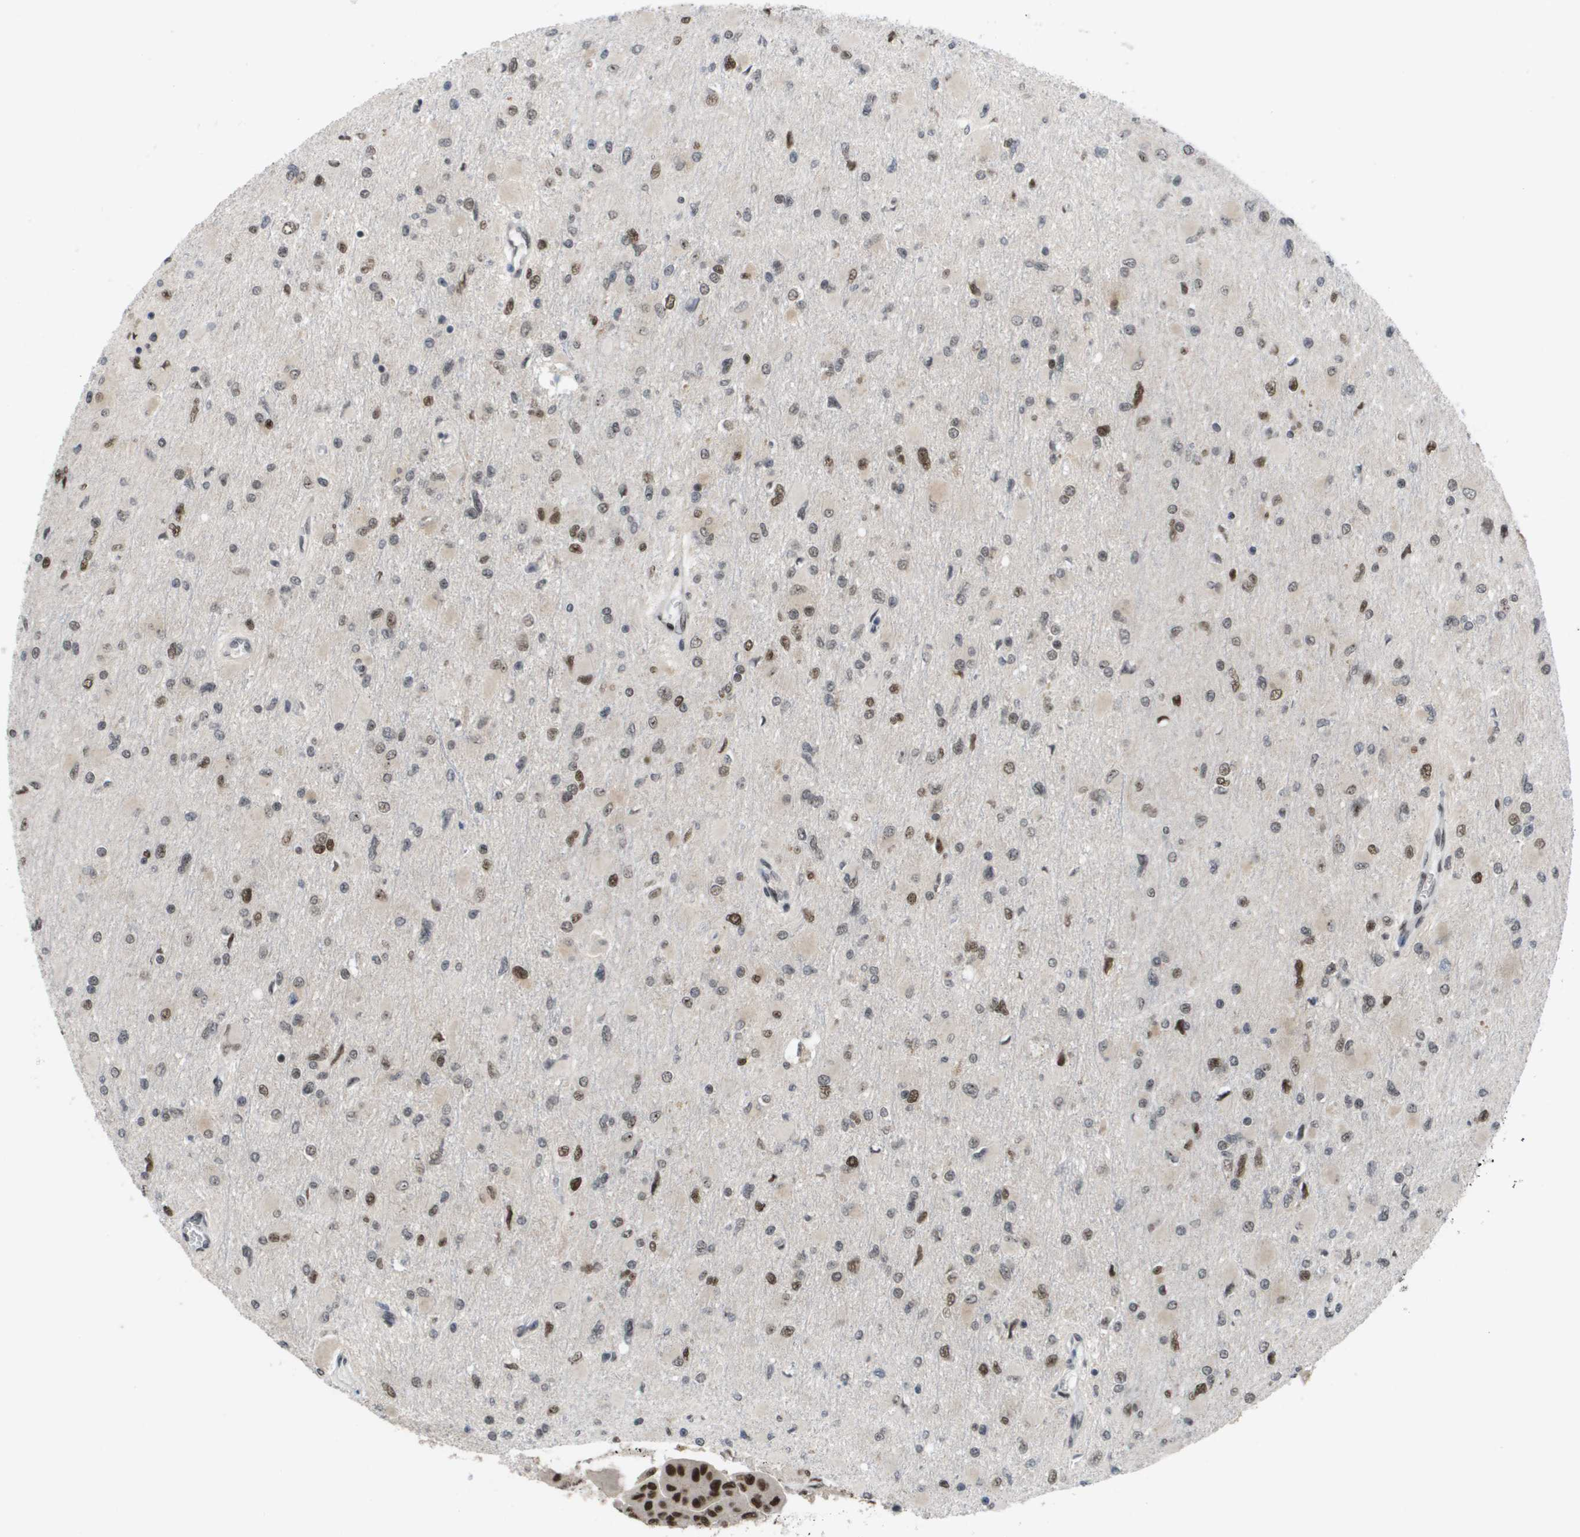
{"staining": {"intensity": "moderate", "quantity": "25%-75%", "location": "nuclear"}, "tissue": "glioma", "cell_type": "Tumor cells", "image_type": "cancer", "snomed": [{"axis": "morphology", "description": "Glioma, malignant, High grade"}, {"axis": "topography", "description": "Cerebral cortex"}], "caption": "Immunohistochemical staining of malignant glioma (high-grade) demonstrates medium levels of moderate nuclear protein expression in approximately 25%-75% of tumor cells.", "gene": "CDT1", "patient": {"sex": "female", "age": 36}}